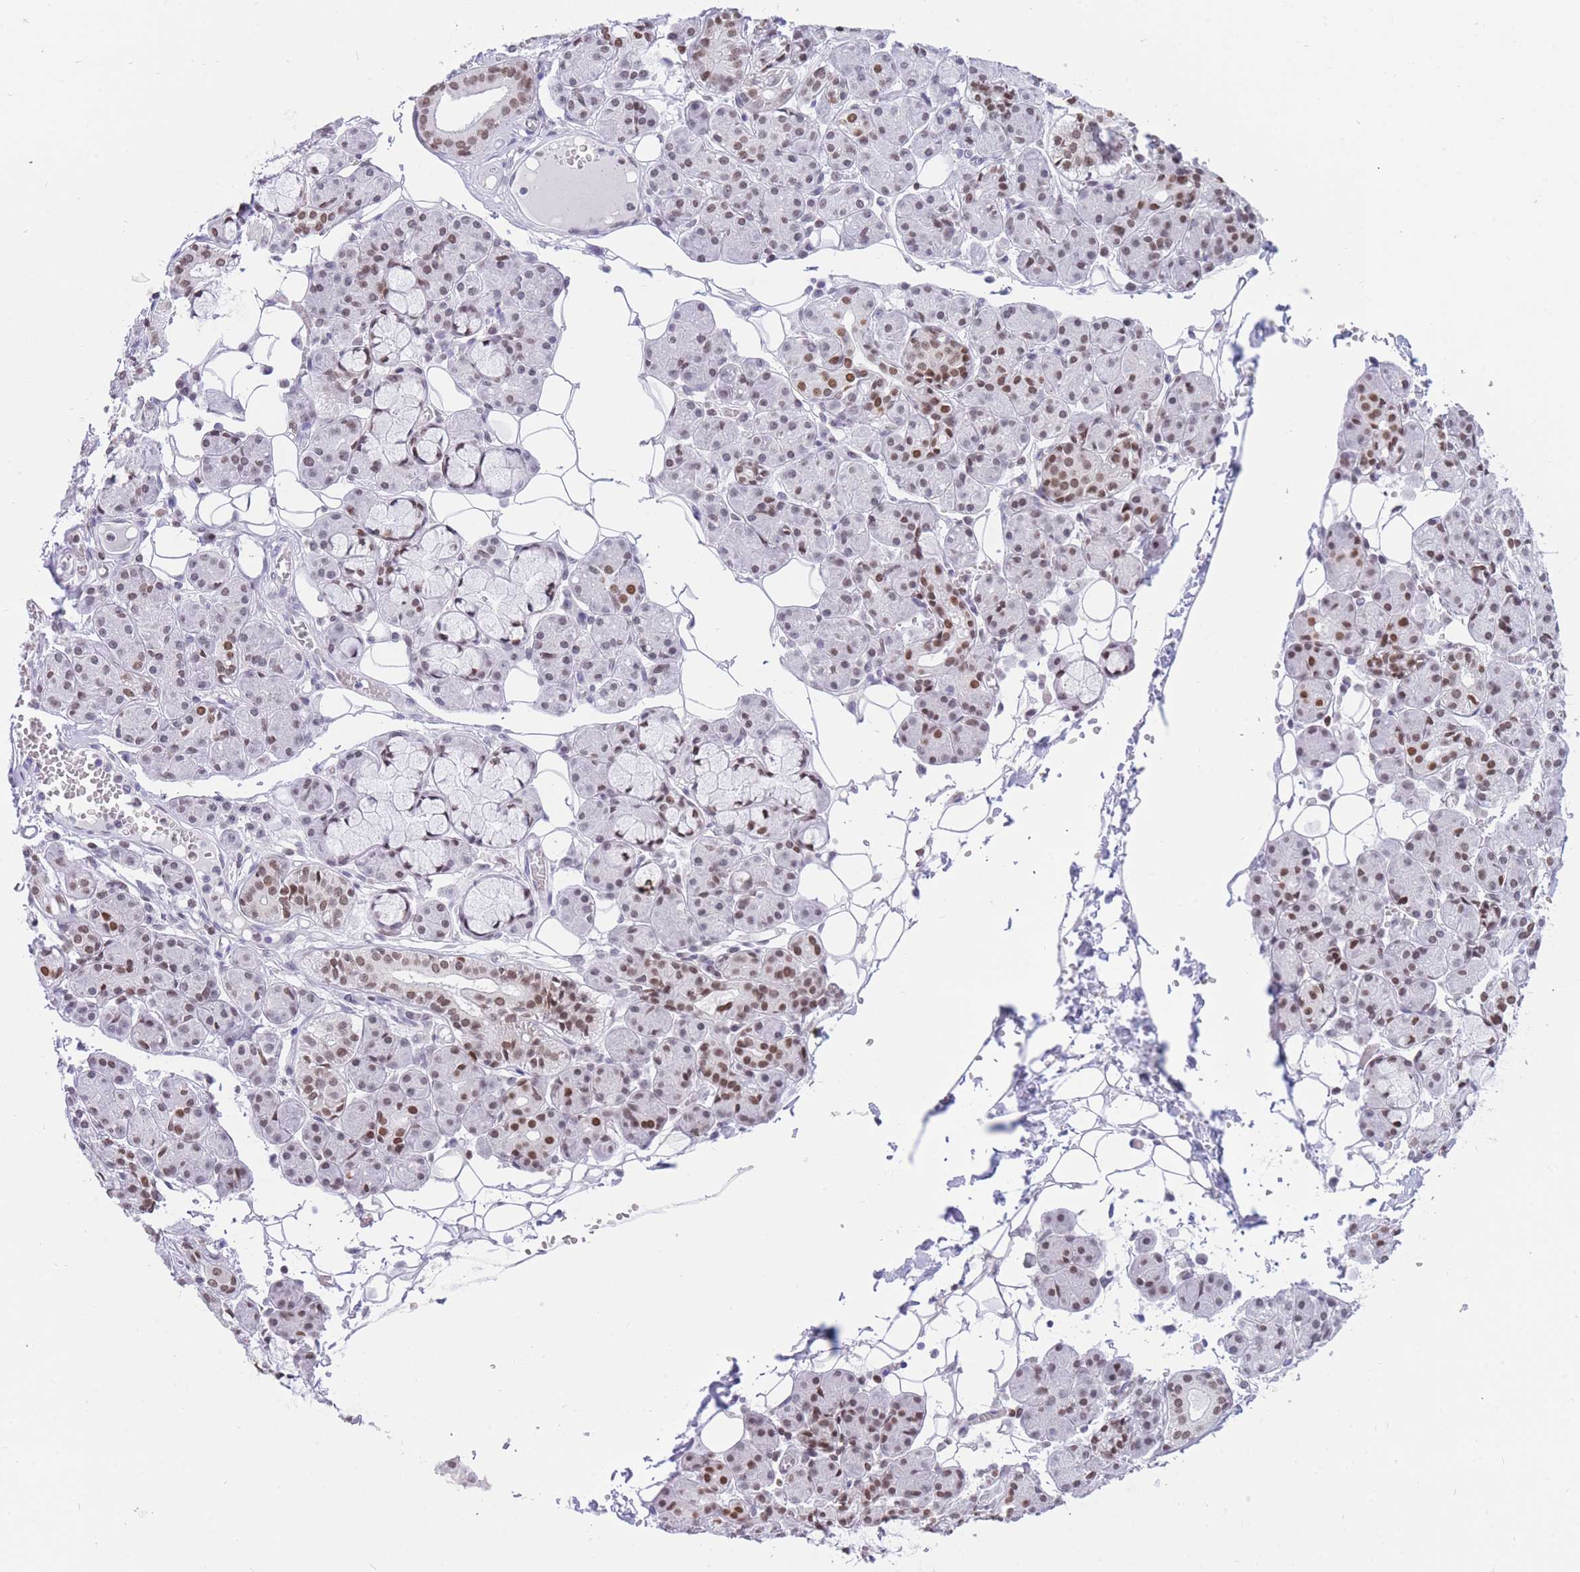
{"staining": {"intensity": "moderate", "quantity": "25%-75%", "location": "nuclear"}, "tissue": "salivary gland", "cell_type": "Glandular cells", "image_type": "normal", "snomed": [{"axis": "morphology", "description": "Normal tissue, NOS"}, {"axis": "topography", "description": "Salivary gland"}], "caption": "Normal salivary gland was stained to show a protein in brown. There is medium levels of moderate nuclear expression in approximately 25%-75% of glandular cells.", "gene": "HMGN1", "patient": {"sex": "male", "age": 63}}